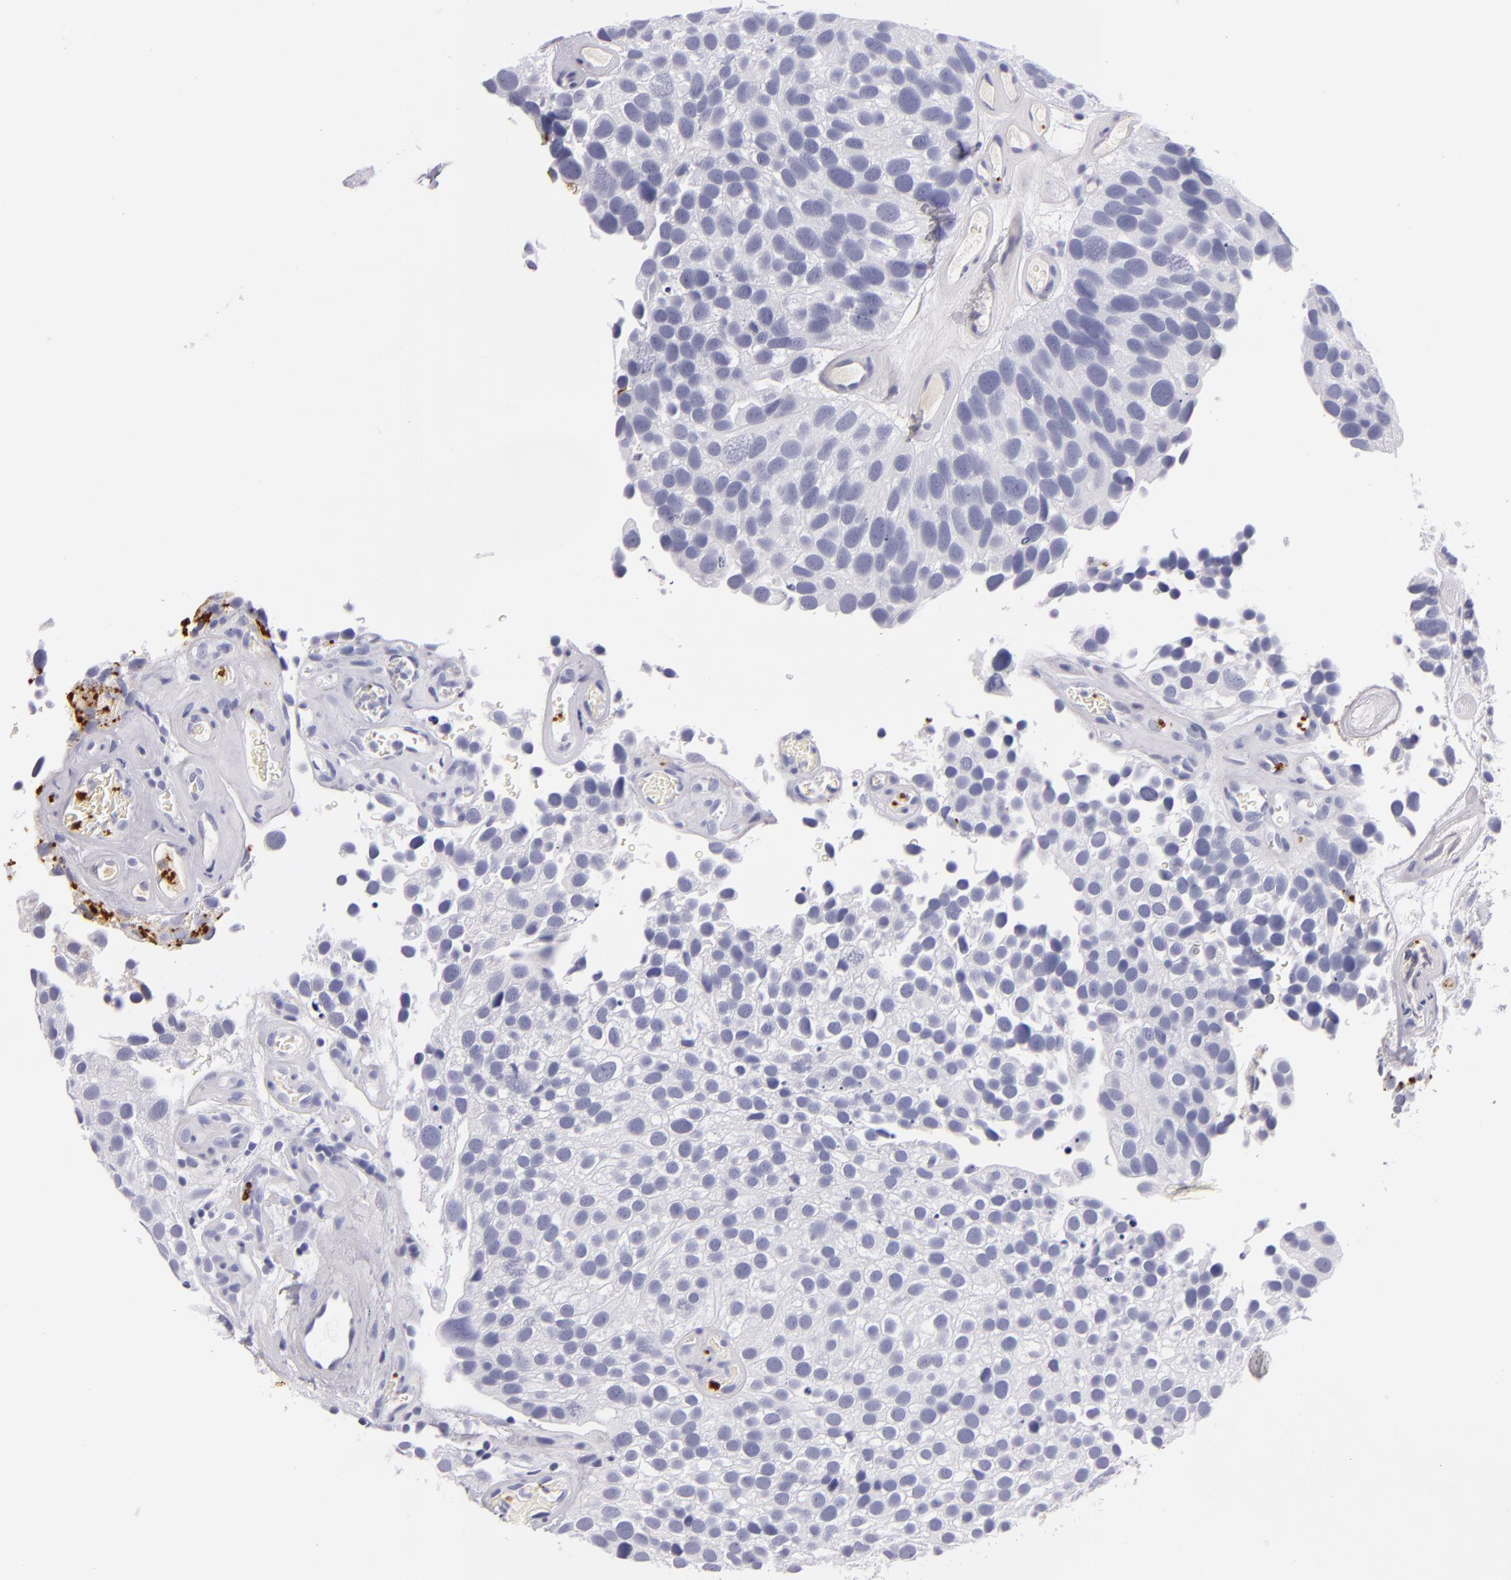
{"staining": {"intensity": "negative", "quantity": "none", "location": "none"}, "tissue": "urothelial cancer", "cell_type": "Tumor cells", "image_type": "cancer", "snomed": [{"axis": "morphology", "description": "Urothelial carcinoma, High grade"}, {"axis": "topography", "description": "Urinary bladder"}], "caption": "Immunohistochemistry image of human urothelial carcinoma (high-grade) stained for a protein (brown), which reveals no staining in tumor cells.", "gene": "GP1BA", "patient": {"sex": "male", "age": 72}}